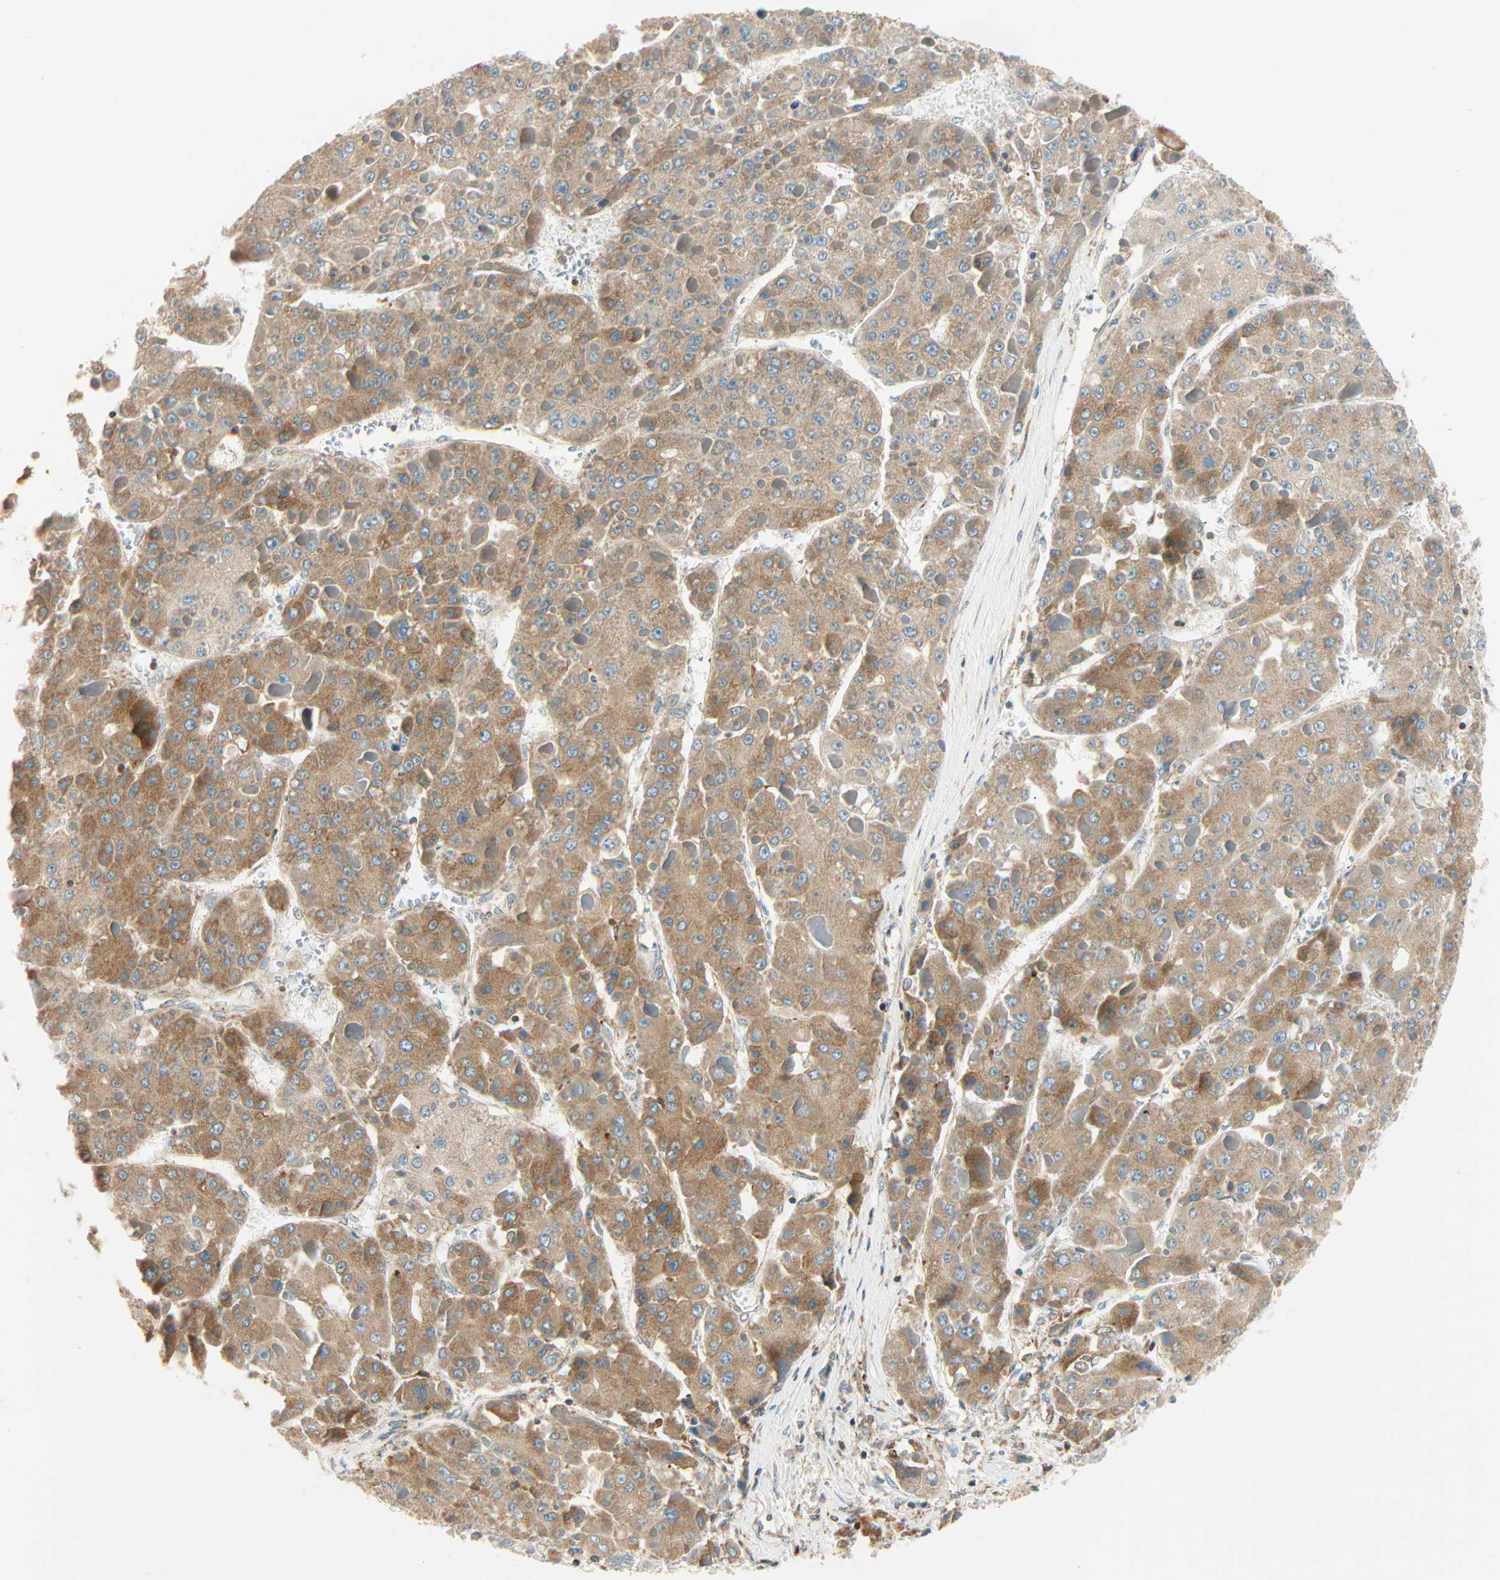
{"staining": {"intensity": "moderate", "quantity": ">75%", "location": "cytoplasmic/membranous"}, "tissue": "liver cancer", "cell_type": "Tumor cells", "image_type": "cancer", "snomed": [{"axis": "morphology", "description": "Carcinoma, Hepatocellular, NOS"}, {"axis": "topography", "description": "Liver"}], "caption": "IHC image of neoplastic tissue: human liver hepatocellular carcinoma stained using IHC exhibits medium levels of moderate protein expression localized specifically in the cytoplasmic/membranous of tumor cells, appearing as a cytoplasmic/membranous brown color.", "gene": "PNPLA6", "patient": {"sex": "female", "age": 73}}